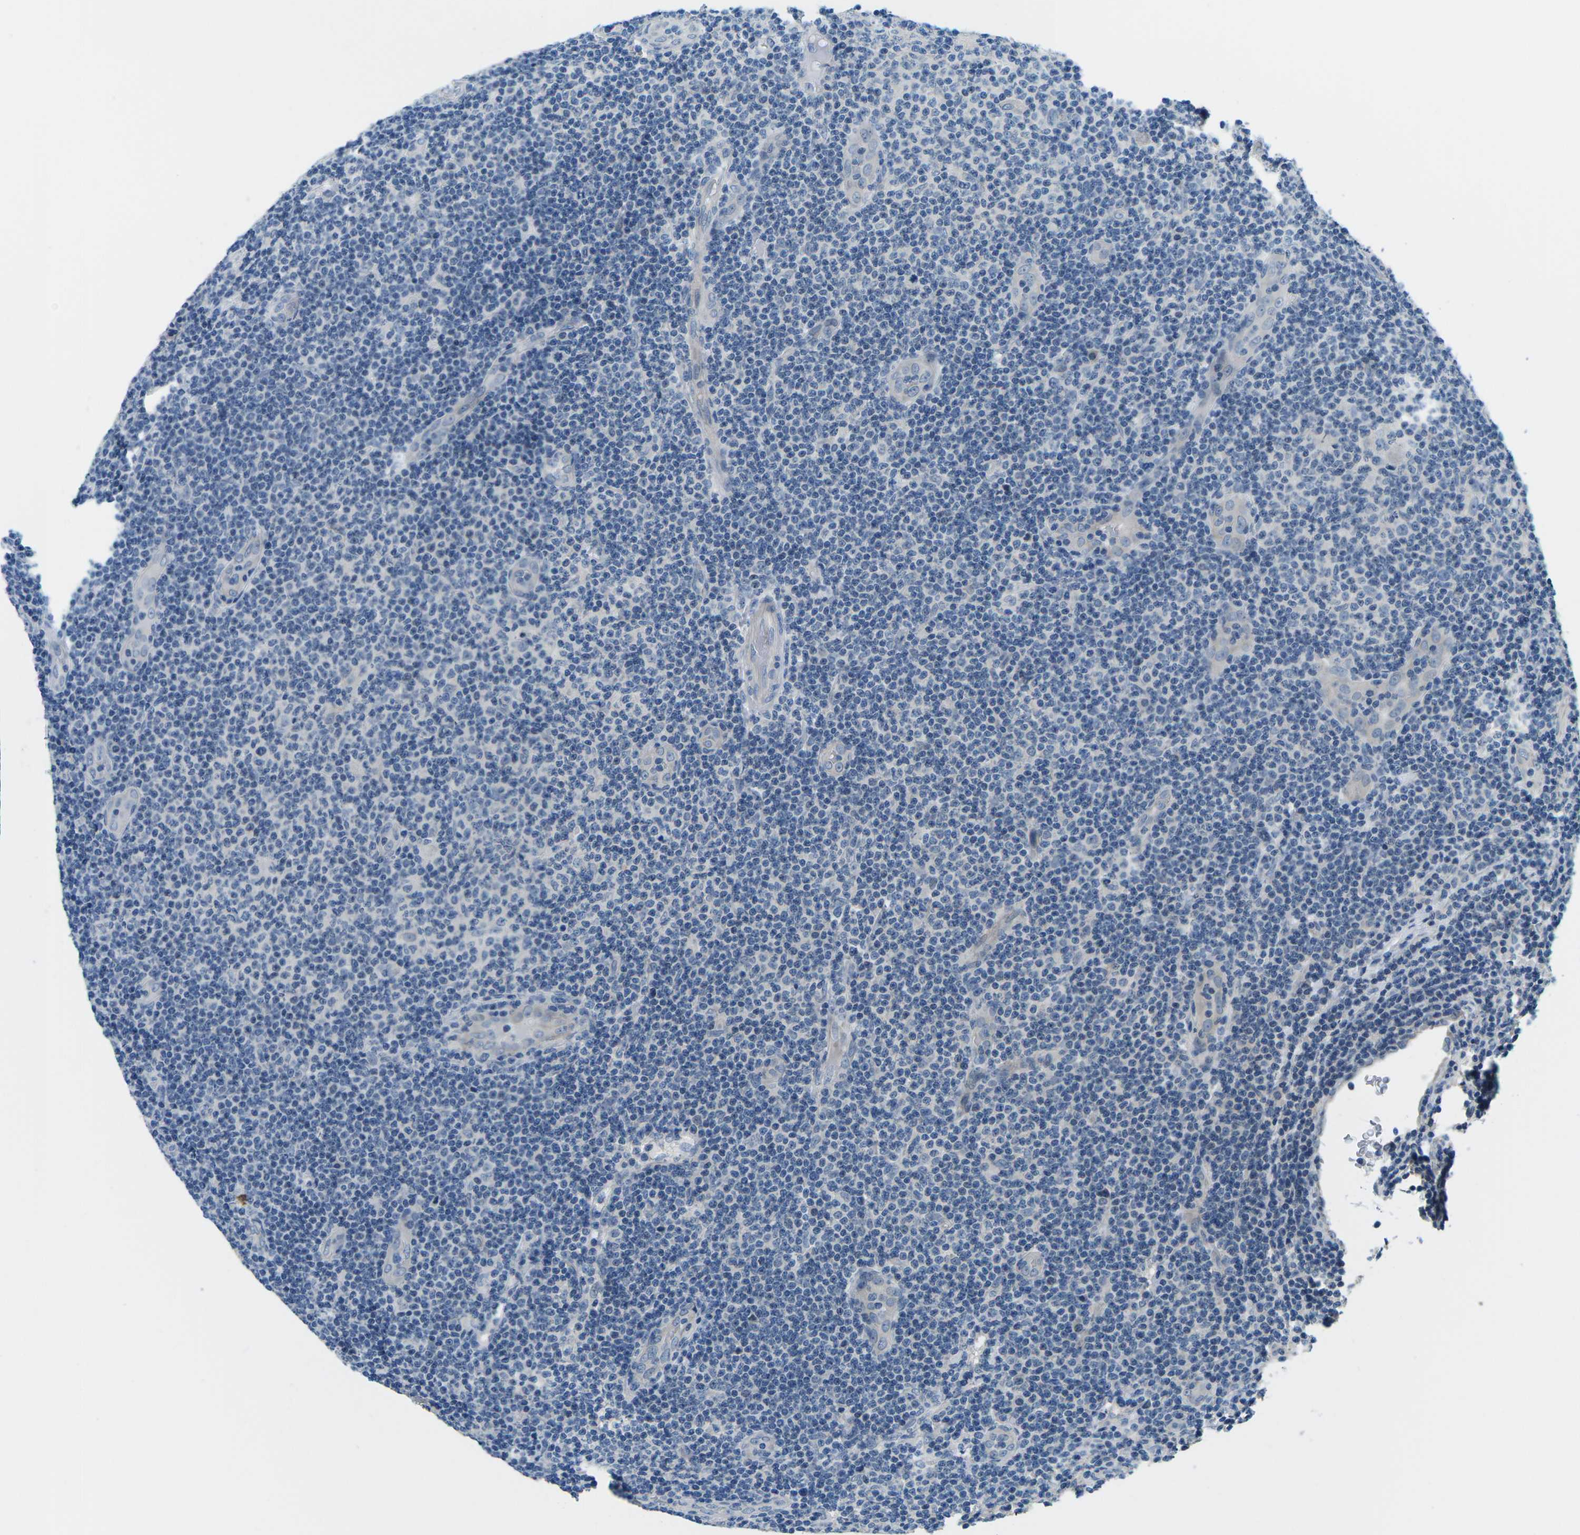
{"staining": {"intensity": "negative", "quantity": "none", "location": "none"}, "tissue": "lymphoma", "cell_type": "Tumor cells", "image_type": "cancer", "snomed": [{"axis": "morphology", "description": "Malignant lymphoma, non-Hodgkin's type, Low grade"}, {"axis": "topography", "description": "Lymph node"}], "caption": "An immunohistochemistry photomicrograph of lymphoma is shown. There is no staining in tumor cells of lymphoma.", "gene": "CTNND1", "patient": {"sex": "male", "age": 83}}